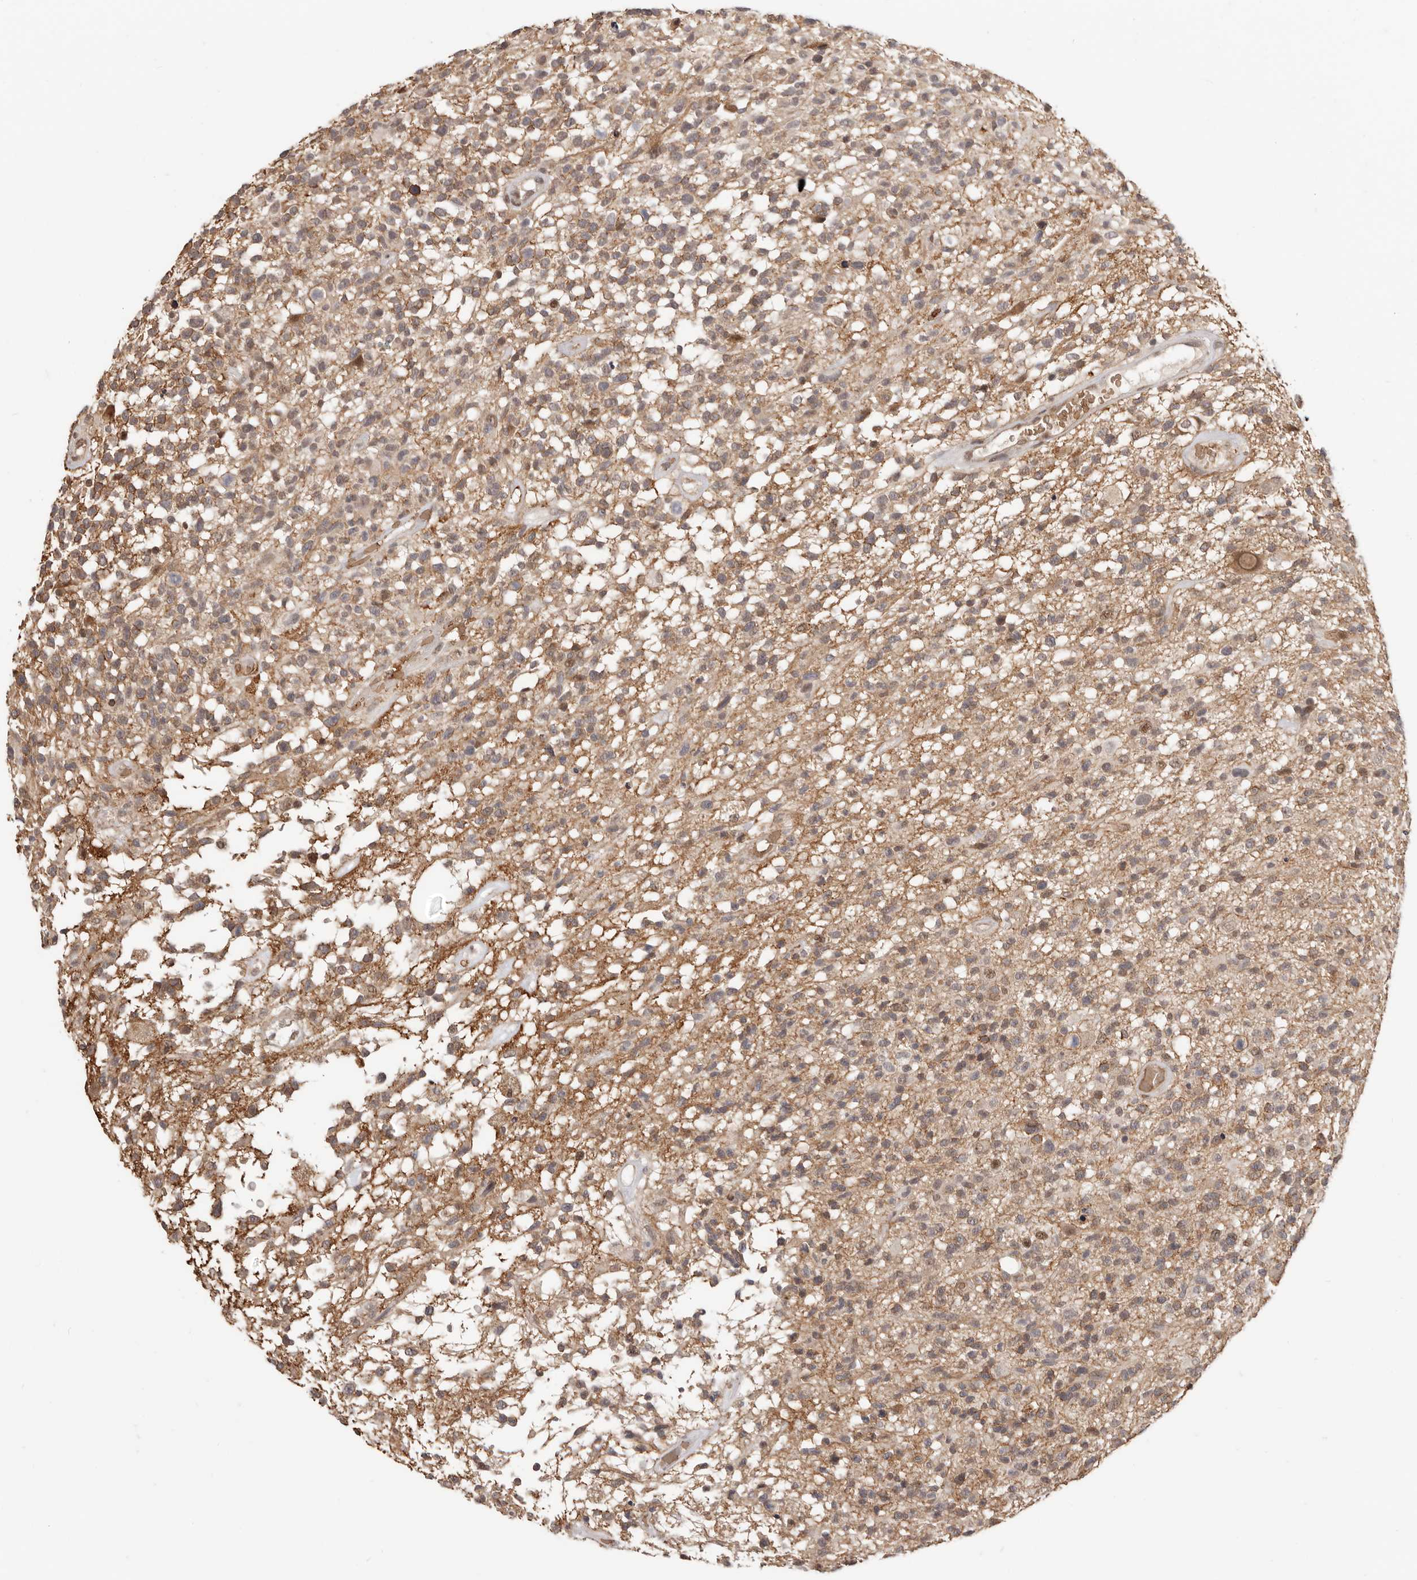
{"staining": {"intensity": "weak", "quantity": ">75%", "location": "cytoplasmic/membranous"}, "tissue": "glioma", "cell_type": "Tumor cells", "image_type": "cancer", "snomed": [{"axis": "morphology", "description": "Glioma, malignant, High grade"}, {"axis": "morphology", "description": "Glioblastoma, NOS"}, {"axis": "topography", "description": "Brain"}], "caption": "An immunohistochemistry (IHC) photomicrograph of tumor tissue is shown. Protein staining in brown highlights weak cytoplasmic/membranous positivity in glioma within tumor cells.", "gene": "NCOA3", "patient": {"sex": "male", "age": 60}}